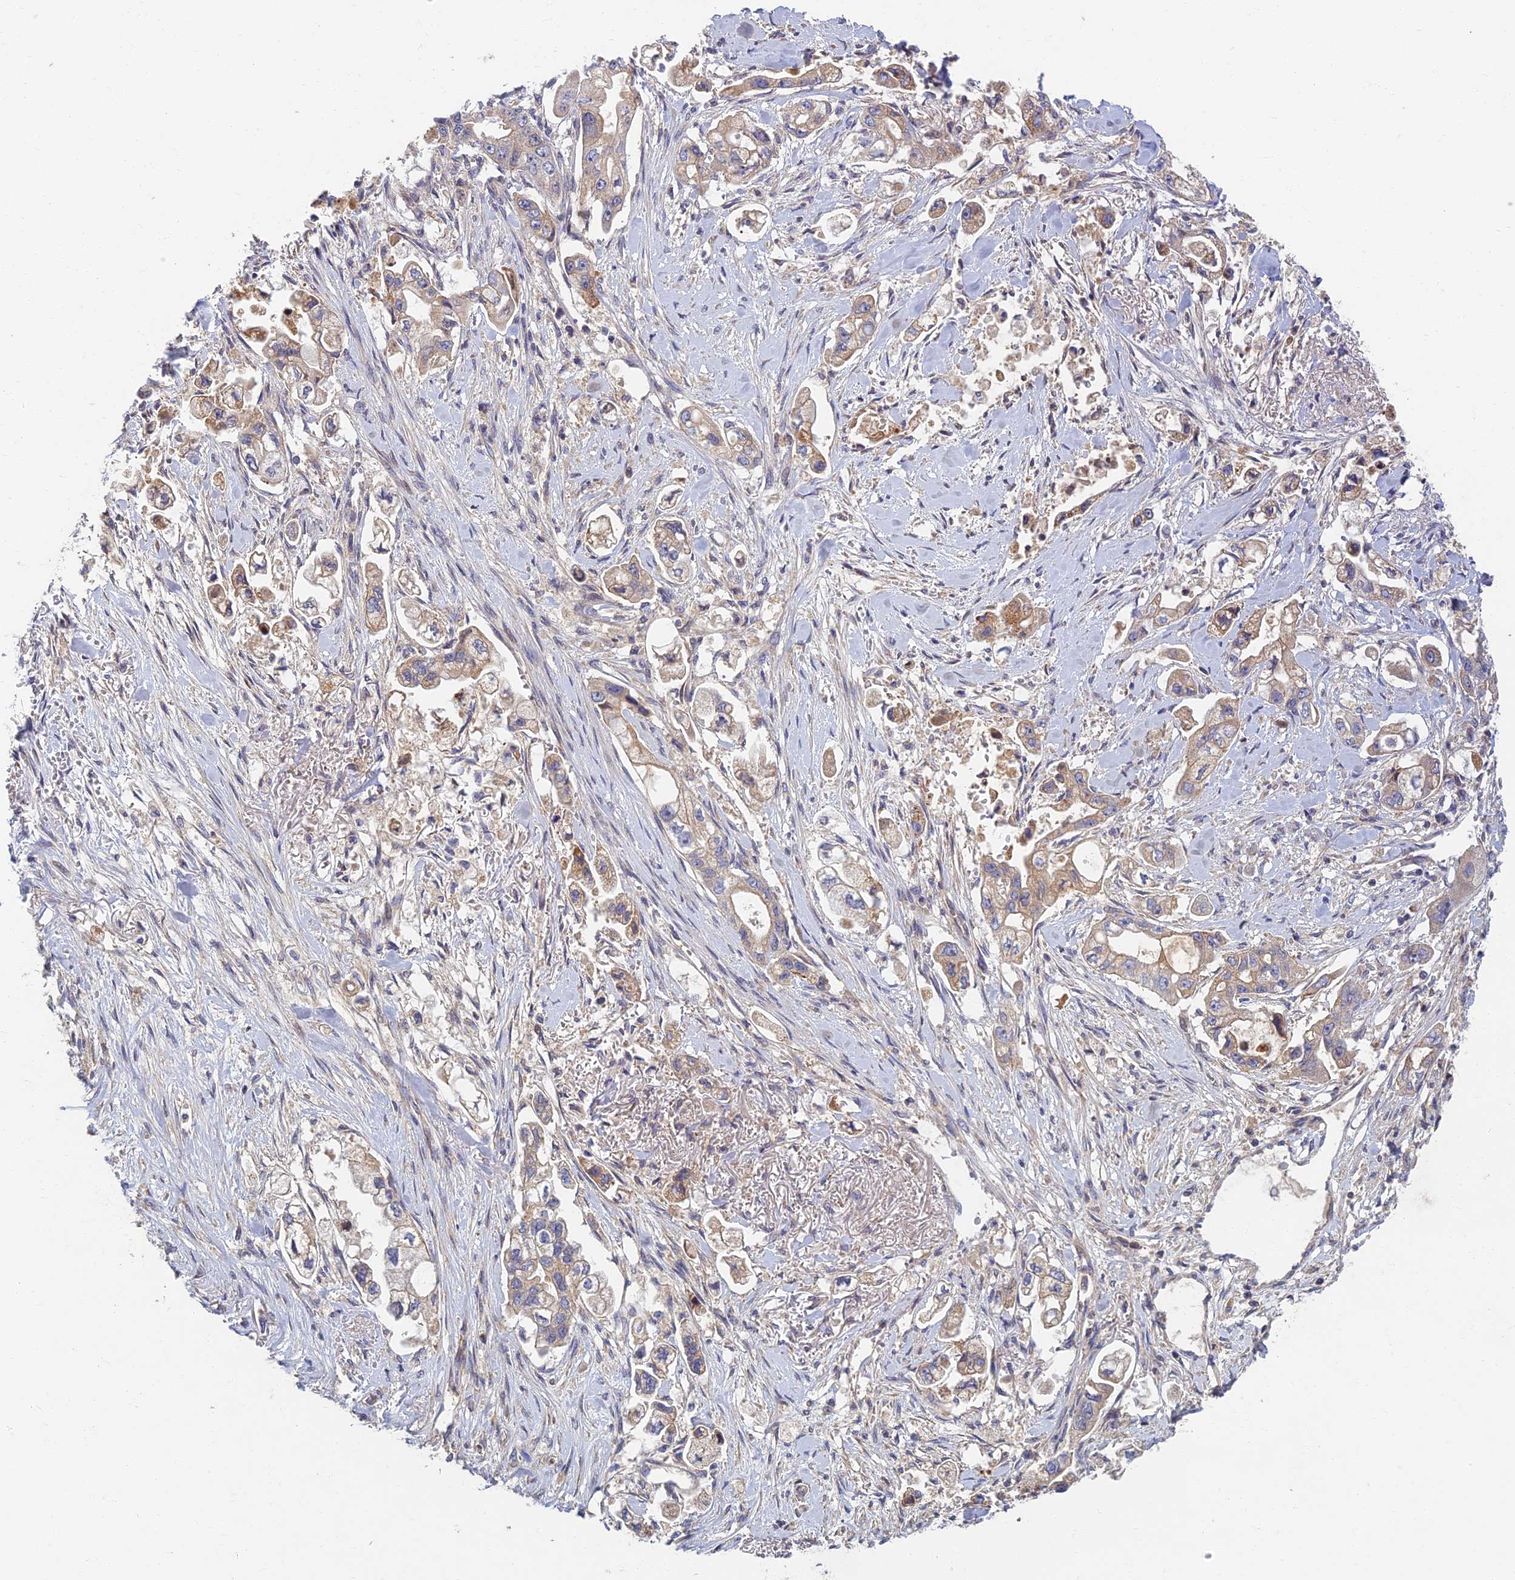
{"staining": {"intensity": "weak", "quantity": "25%-75%", "location": "cytoplasmic/membranous"}, "tissue": "stomach cancer", "cell_type": "Tumor cells", "image_type": "cancer", "snomed": [{"axis": "morphology", "description": "Adenocarcinoma, NOS"}, {"axis": "topography", "description": "Stomach"}], "caption": "Immunohistochemistry (IHC) of human stomach cancer (adenocarcinoma) shows low levels of weak cytoplasmic/membranous staining in about 25%-75% of tumor cells.", "gene": "SOGA1", "patient": {"sex": "male", "age": 62}}